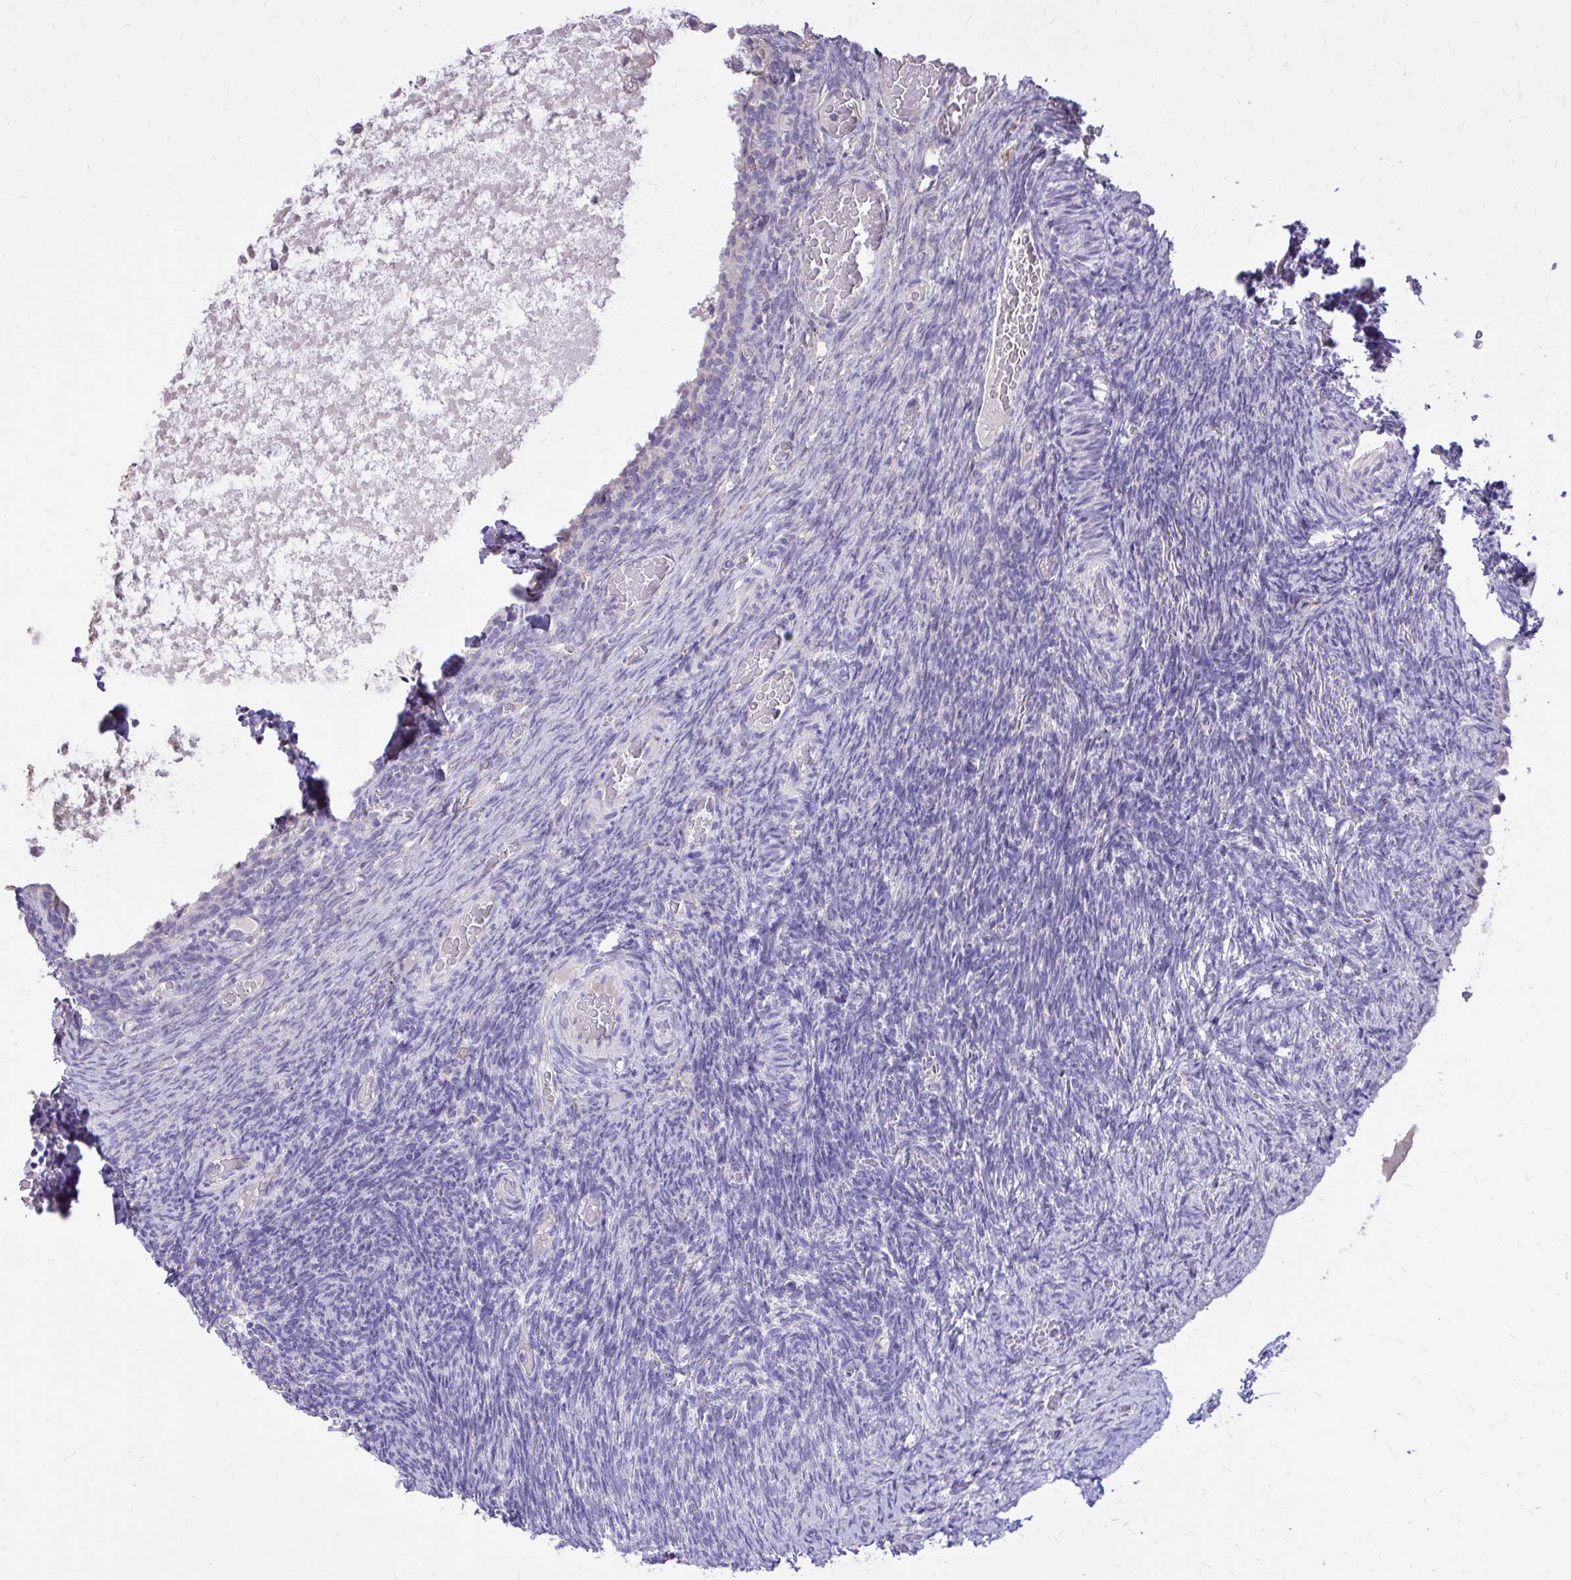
{"staining": {"intensity": "negative", "quantity": "none", "location": "none"}, "tissue": "ovary", "cell_type": "Follicle cells", "image_type": "normal", "snomed": [{"axis": "morphology", "description": "Normal tissue, NOS"}, {"axis": "topography", "description": "Ovary"}], "caption": "DAB (3,3'-diaminobenzidine) immunohistochemical staining of normal human ovary exhibits no significant staining in follicle cells. (IHC, brightfield microscopy, high magnification).", "gene": "EPB41L1", "patient": {"sex": "female", "age": 34}}